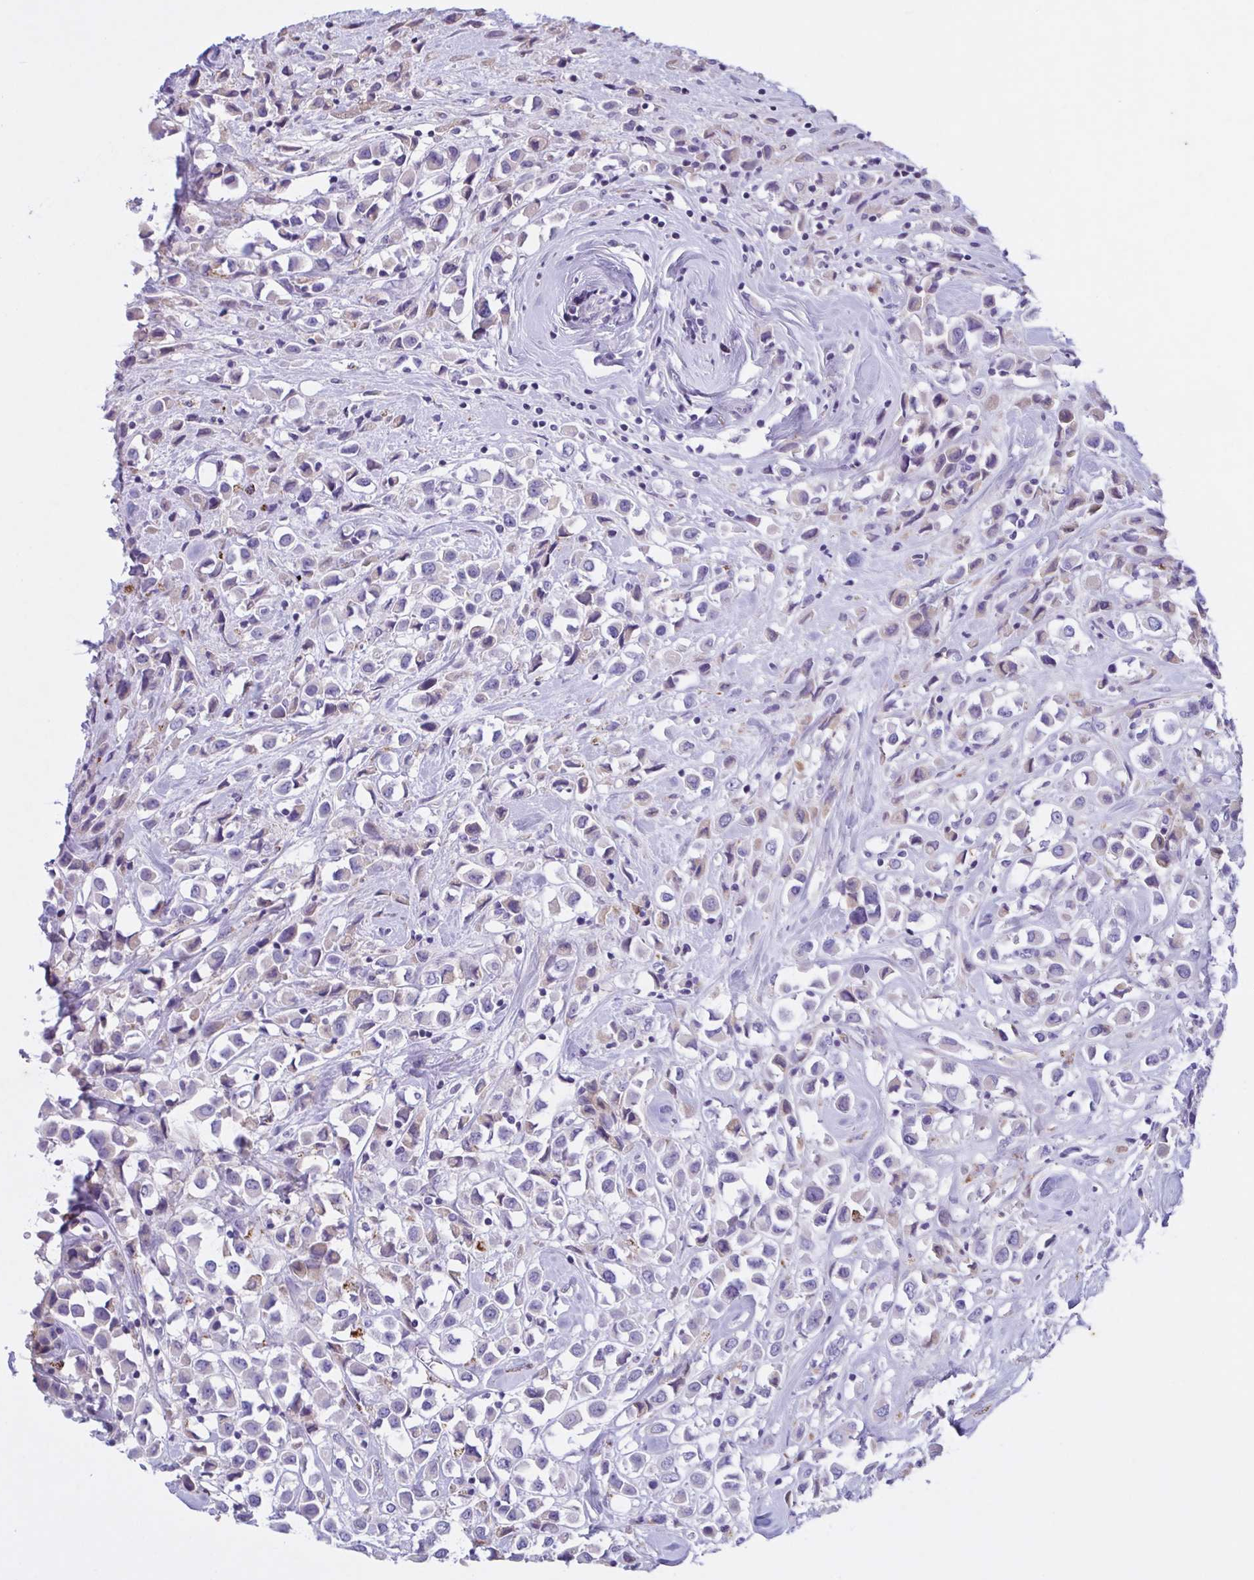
{"staining": {"intensity": "negative", "quantity": "none", "location": "none"}, "tissue": "breast cancer", "cell_type": "Tumor cells", "image_type": "cancer", "snomed": [{"axis": "morphology", "description": "Duct carcinoma"}, {"axis": "topography", "description": "Breast"}], "caption": "This micrograph is of intraductal carcinoma (breast) stained with IHC to label a protein in brown with the nuclei are counter-stained blue. There is no expression in tumor cells.", "gene": "F13B", "patient": {"sex": "female", "age": 61}}